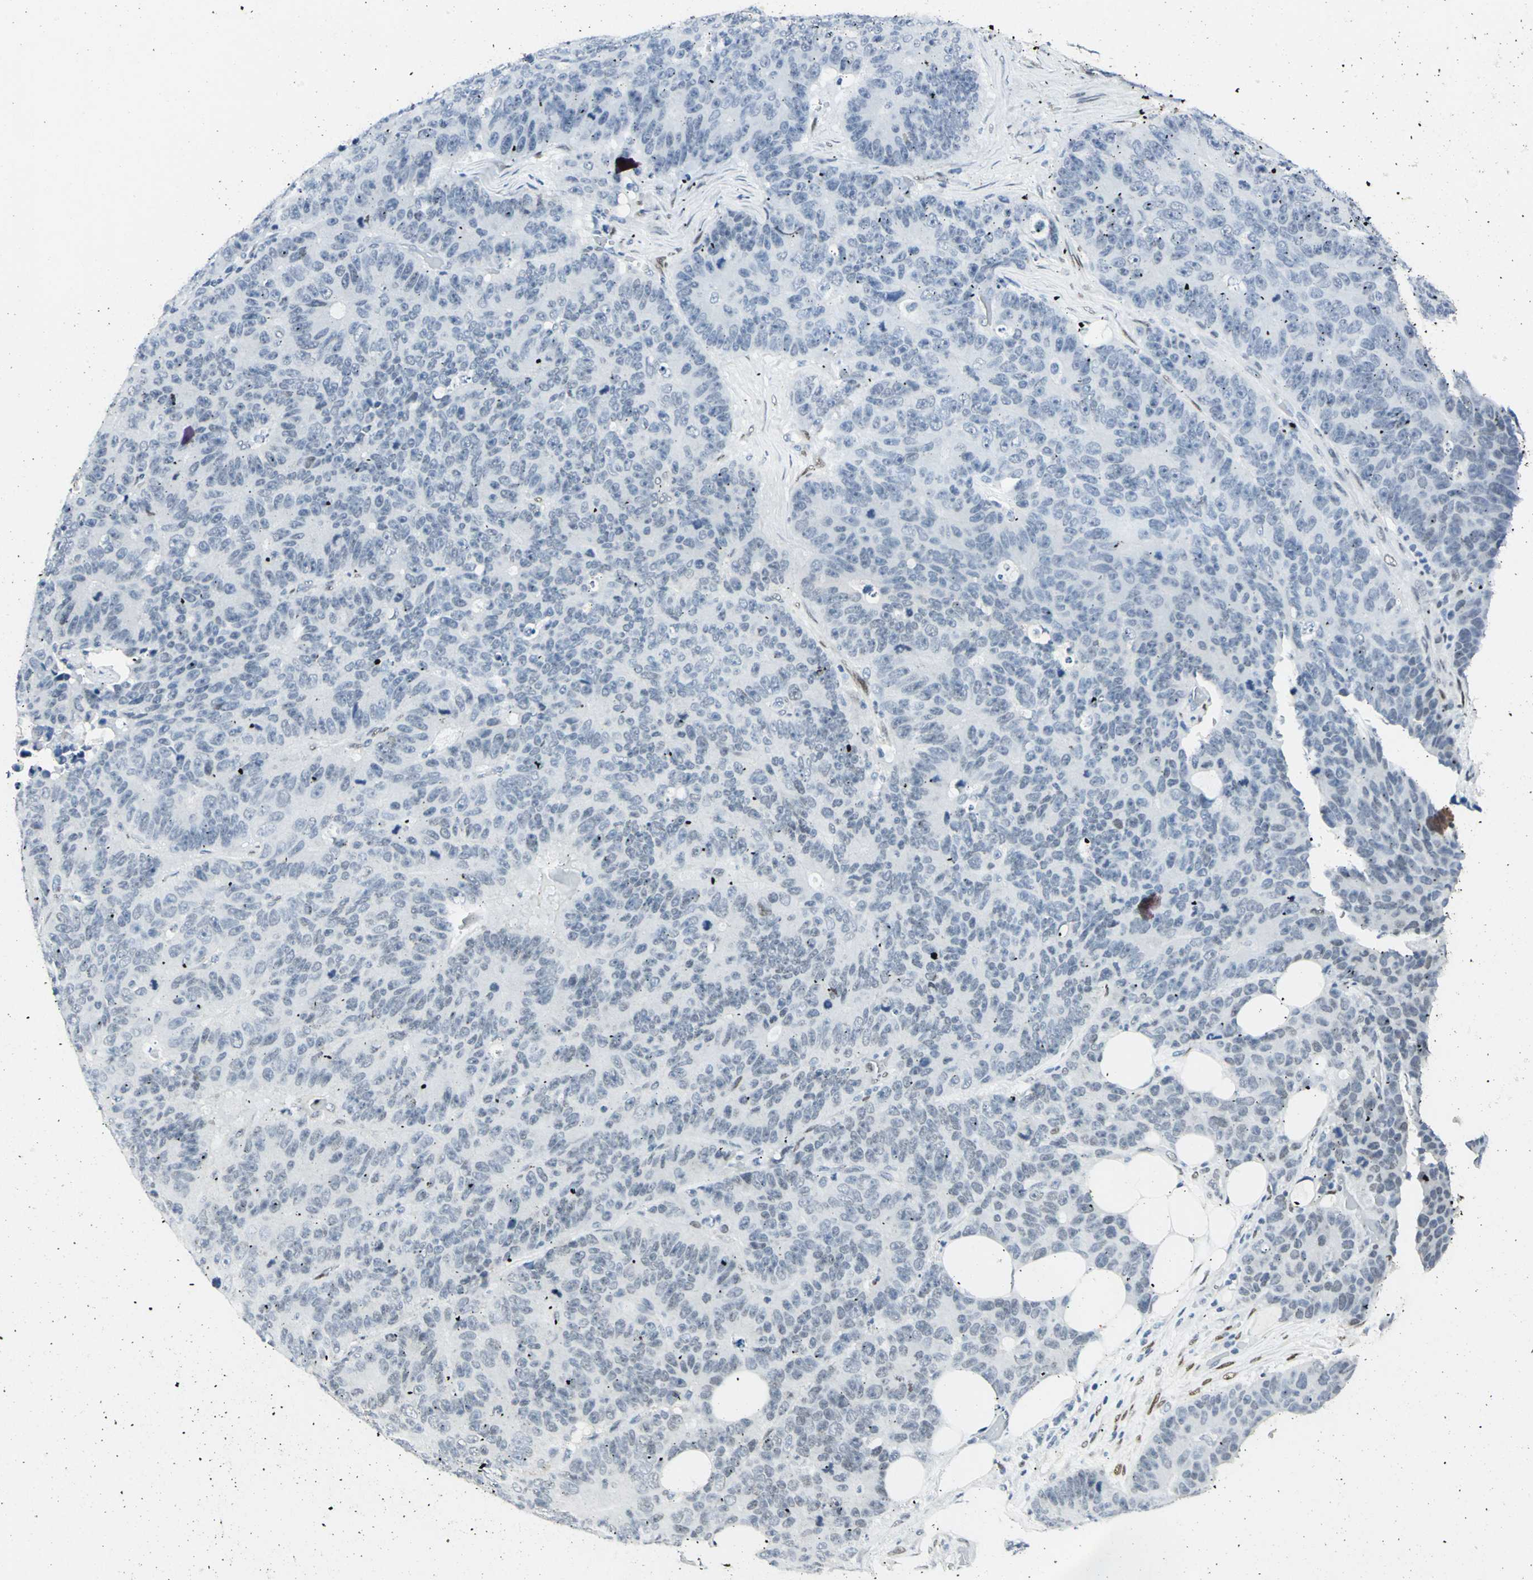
{"staining": {"intensity": "negative", "quantity": "none", "location": "none"}, "tissue": "colorectal cancer", "cell_type": "Tumor cells", "image_type": "cancer", "snomed": [{"axis": "morphology", "description": "Adenocarcinoma, NOS"}, {"axis": "topography", "description": "Colon"}], "caption": "An IHC histopathology image of colorectal adenocarcinoma is shown. There is no staining in tumor cells of colorectal adenocarcinoma.", "gene": "MEIS2", "patient": {"sex": "female", "age": 86}}